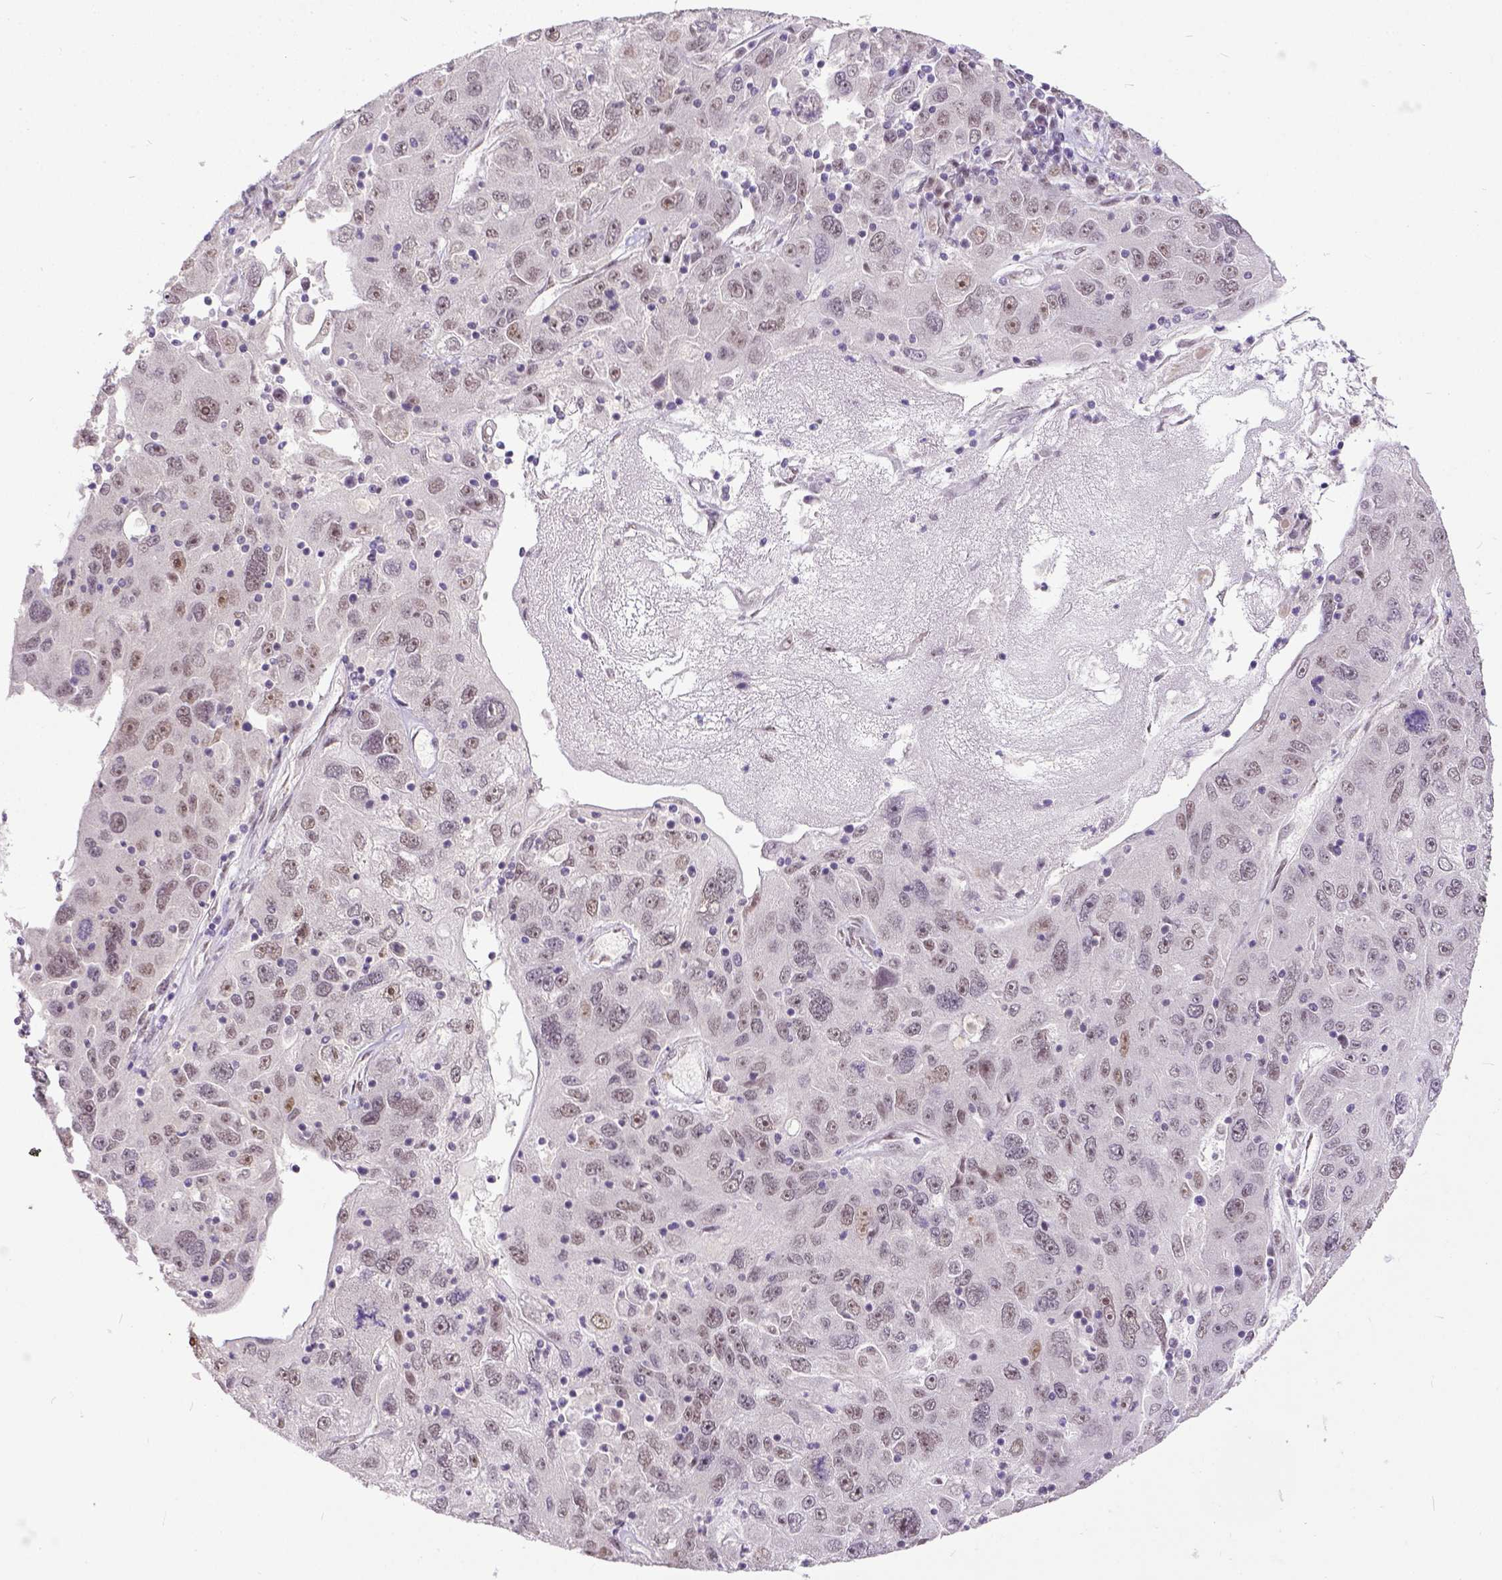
{"staining": {"intensity": "weak", "quantity": "25%-75%", "location": "nuclear"}, "tissue": "stomach cancer", "cell_type": "Tumor cells", "image_type": "cancer", "snomed": [{"axis": "morphology", "description": "Adenocarcinoma, NOS"}, {"axis": "topography", "description": "Stomach"}], "caption": "Immunohistochemical staining of human adenocarcinoma (stomach) reveals low levels of weak nuclear expression in approximately 25%-75% of tumor cells. (Brightfield microscopy of DAB IHC at high magnification).", "gene": "ERCC1", "patient": {"sex": "male", "age": 56}}